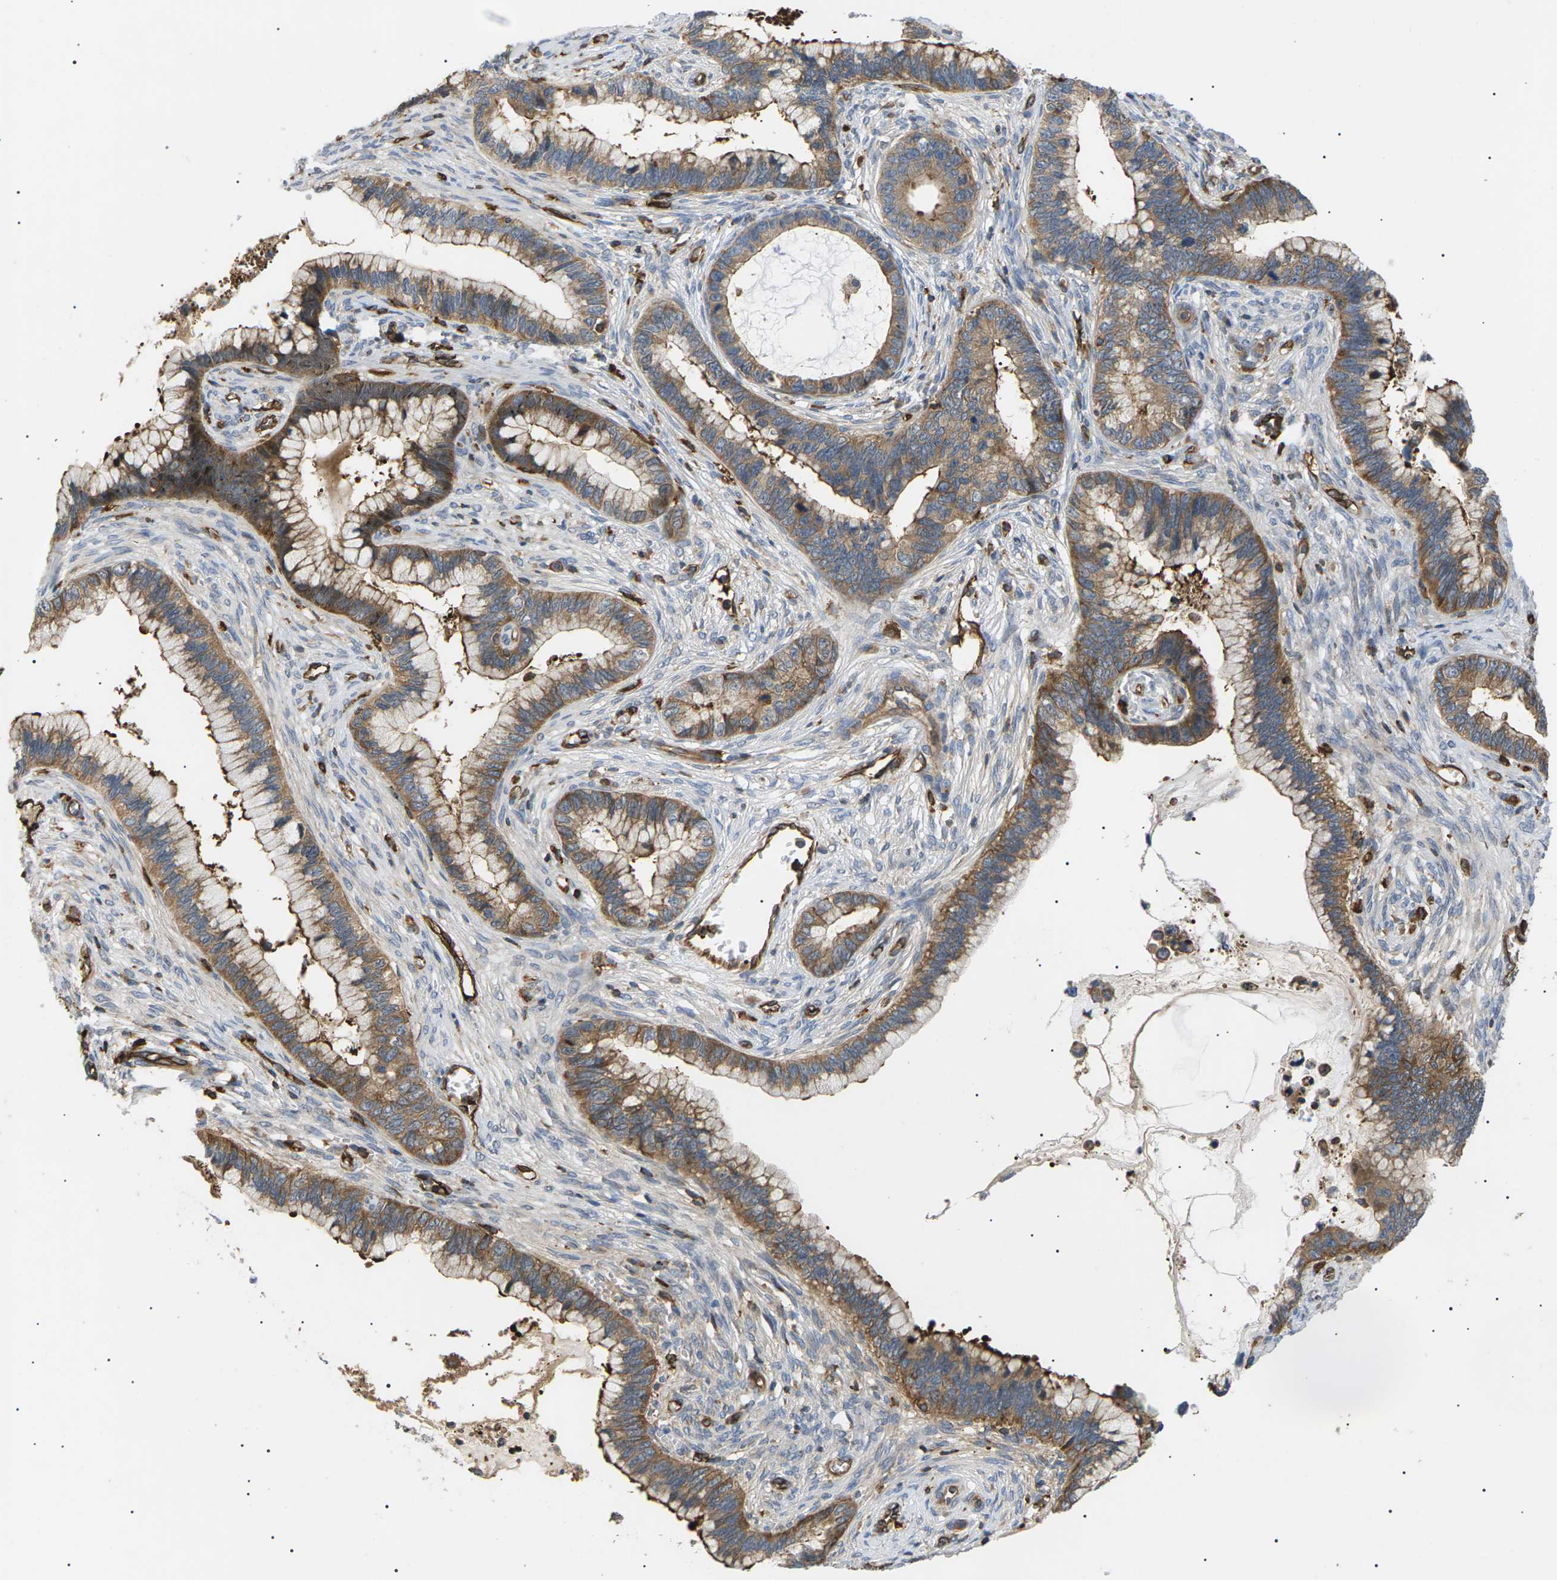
{"staining": {"intensity": "moderate", "quantity": ">75%", "location": "cytoplasmic/membranous"}, "tissue": "cervical cancer", "cell_type": "Tumor cells", "image_type": "cancer", "snomed": [{"axis": "morphology", "description": "Adenocarcinoma, NOS"}, {"axis": "topography", "description": "Cervix"}], "caption": "Approximately >75% of tumor cells in adenocarcinoma (cervical) demonstrate moderate cytoplasmic/membranous protein positivity as visualized by brown immunohistochemical staining.", "gene": "TMTC4", "patient": {"sex": "female", "age": 44}}